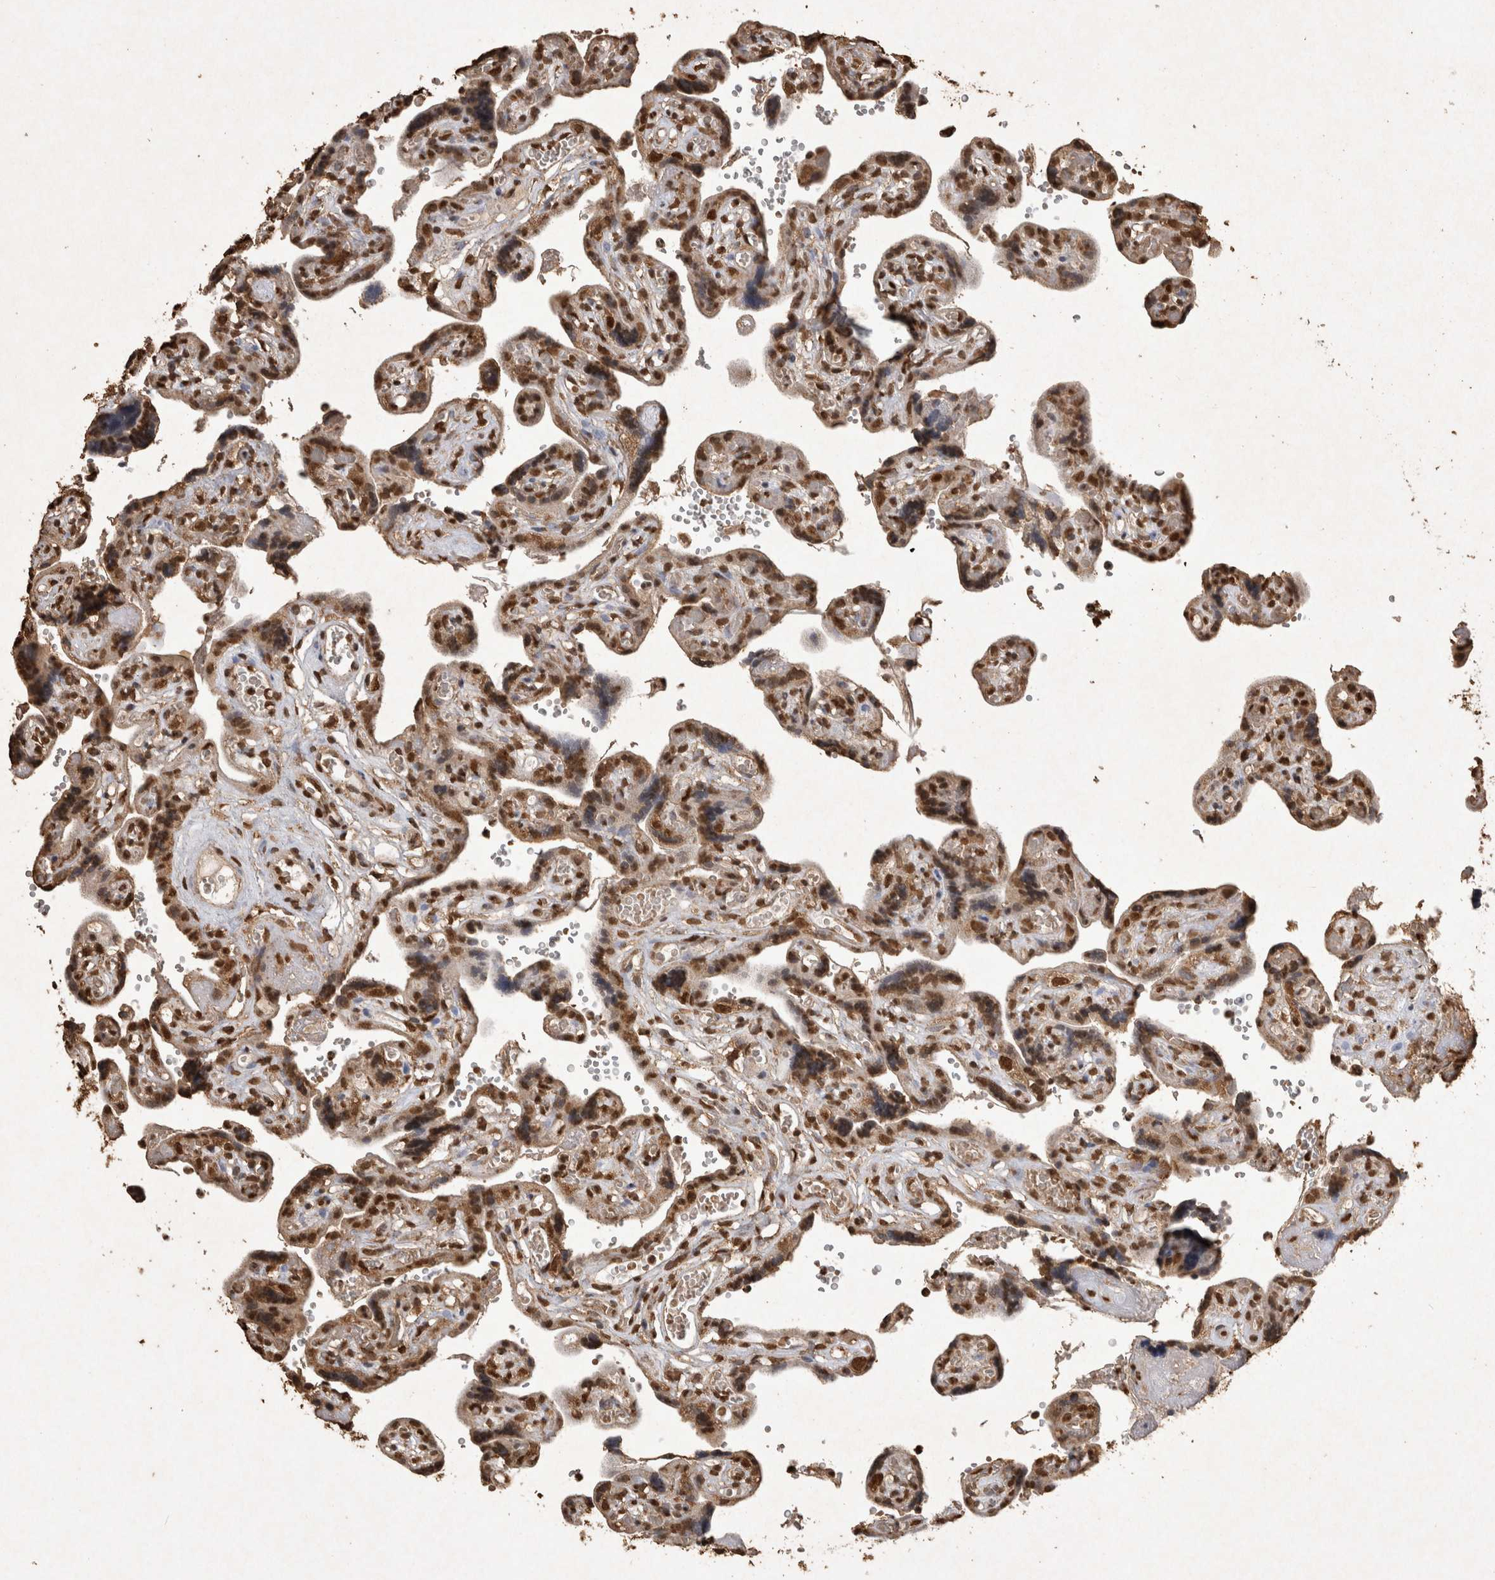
{"staining": {"intensity": "strong", "quantity": ">75%", "location": "cytoplasmic/membranous,nuclear"}, "tissue": "placenta", "cell_type": "Decidual cells", "image_type": "normal", "snomed": [{"axis": "morphology", "description": "Normal tissue, NOS"}, {"axis": "topography", "description": "Placenta"}], "caption": "DAB (3,3'-diaminobenzidine) immunohistochemical staining of unremarkable placenta displays strong cytoplasmic/membranous,nuclear protein positivity in approximately >75% of decidual cells.", "gene": "OAS2", "patient": {"sex": "female", "age": 30}}